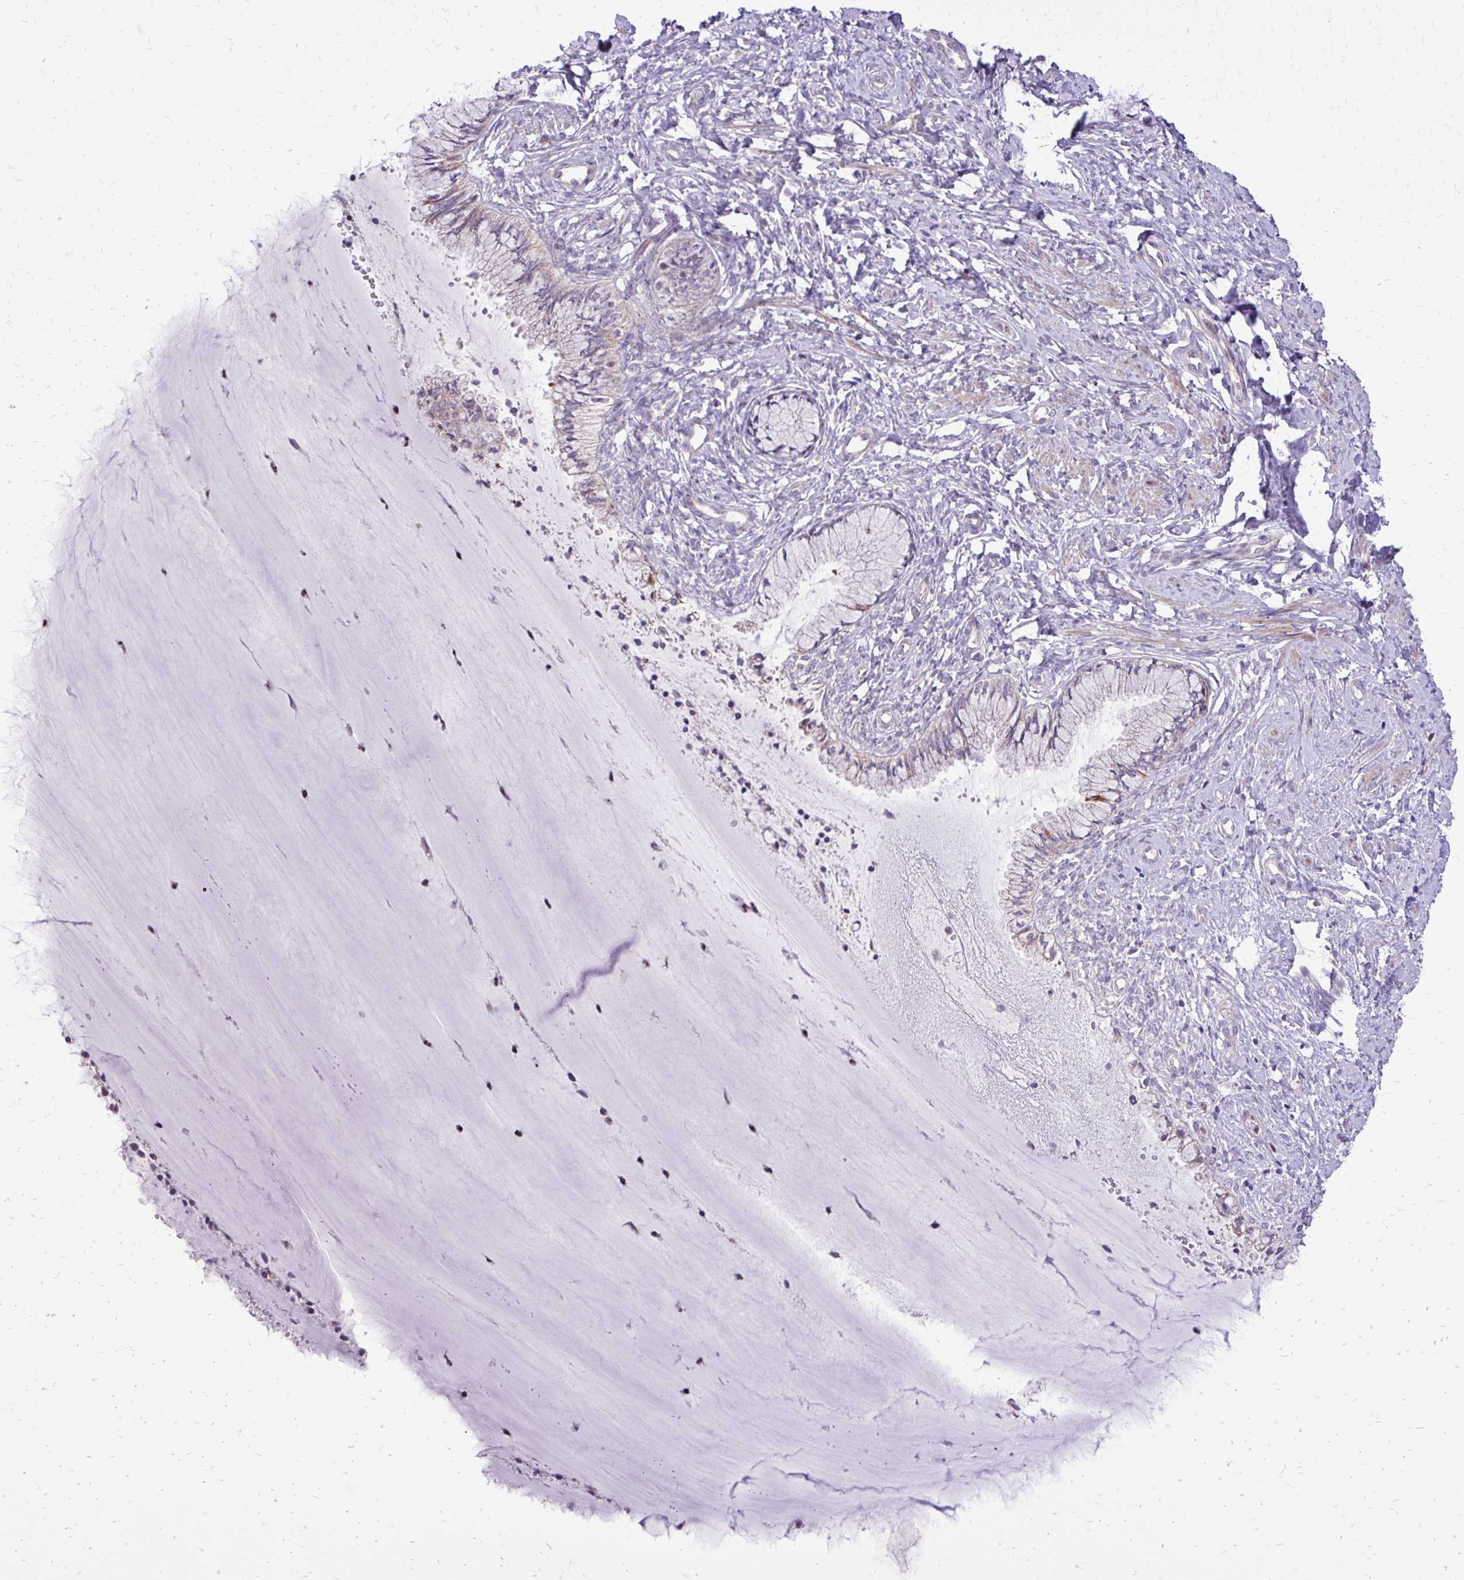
{"staining": {"intensity": "weak", "quantity": "25%-75%", "location": "cytoplasmic/membranous"}, "tissue": "cervix", "cell_type": "Glandular cells", "image_type": "normal", "snomed": [{"axis": "morphology", "description": "Normal tissue, NOS"}, {"axis": "topography", "description": "Cervix"}], "caption": "An image of human cervix stained for a protein displays weak cytoplasmic/membranous brown staining in glandular cells. (Stains: DAB in brown, nuclei in blue, Microscopy: brightfield microscopy at high magnification).", "gene": "ABCC3", "patient": {"sex": "female", "age": 37}}